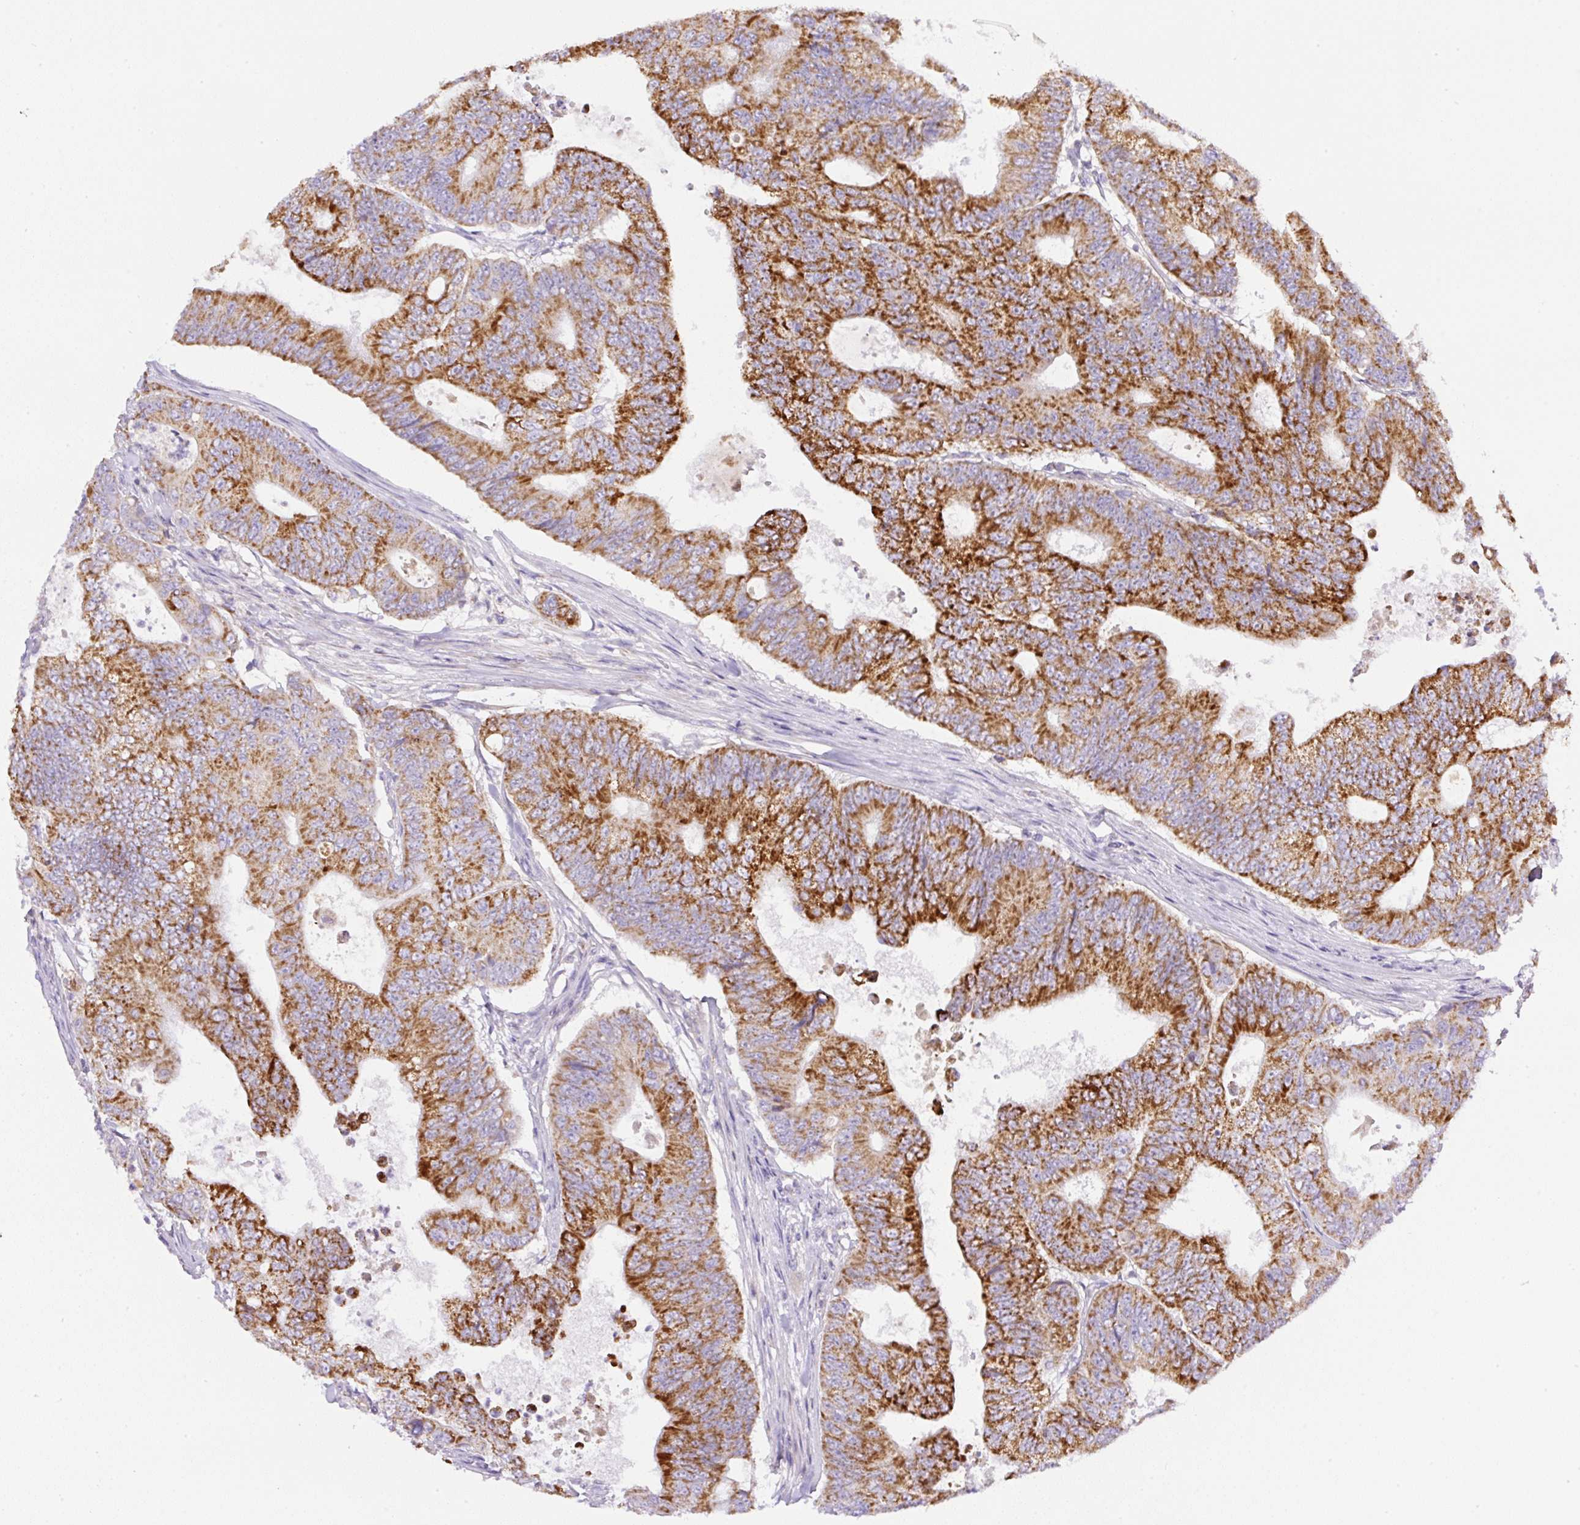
{"staining": {"intensity": "strong", "quantity": "25%-75%", "location": "cytoplasmic/membranous"}, "tissue": "colorectal cancer", "cell_type": "Tumor cells", "image_type": "cancer", "snomed": [{"axis": "morphology", "description": "Adenocarcinoma, NOS"}, {"axis": "topography", "description": "Colon"}], "caption": "Strong cytoplasmic/membranous staining for a protein is identified in about 25%-75% of tumor cells of colorectal cancer (adenocarcinoma) using immunohistochemistry.", "gene": "NF1", "patient": {"sex": "female", "age": 48}}